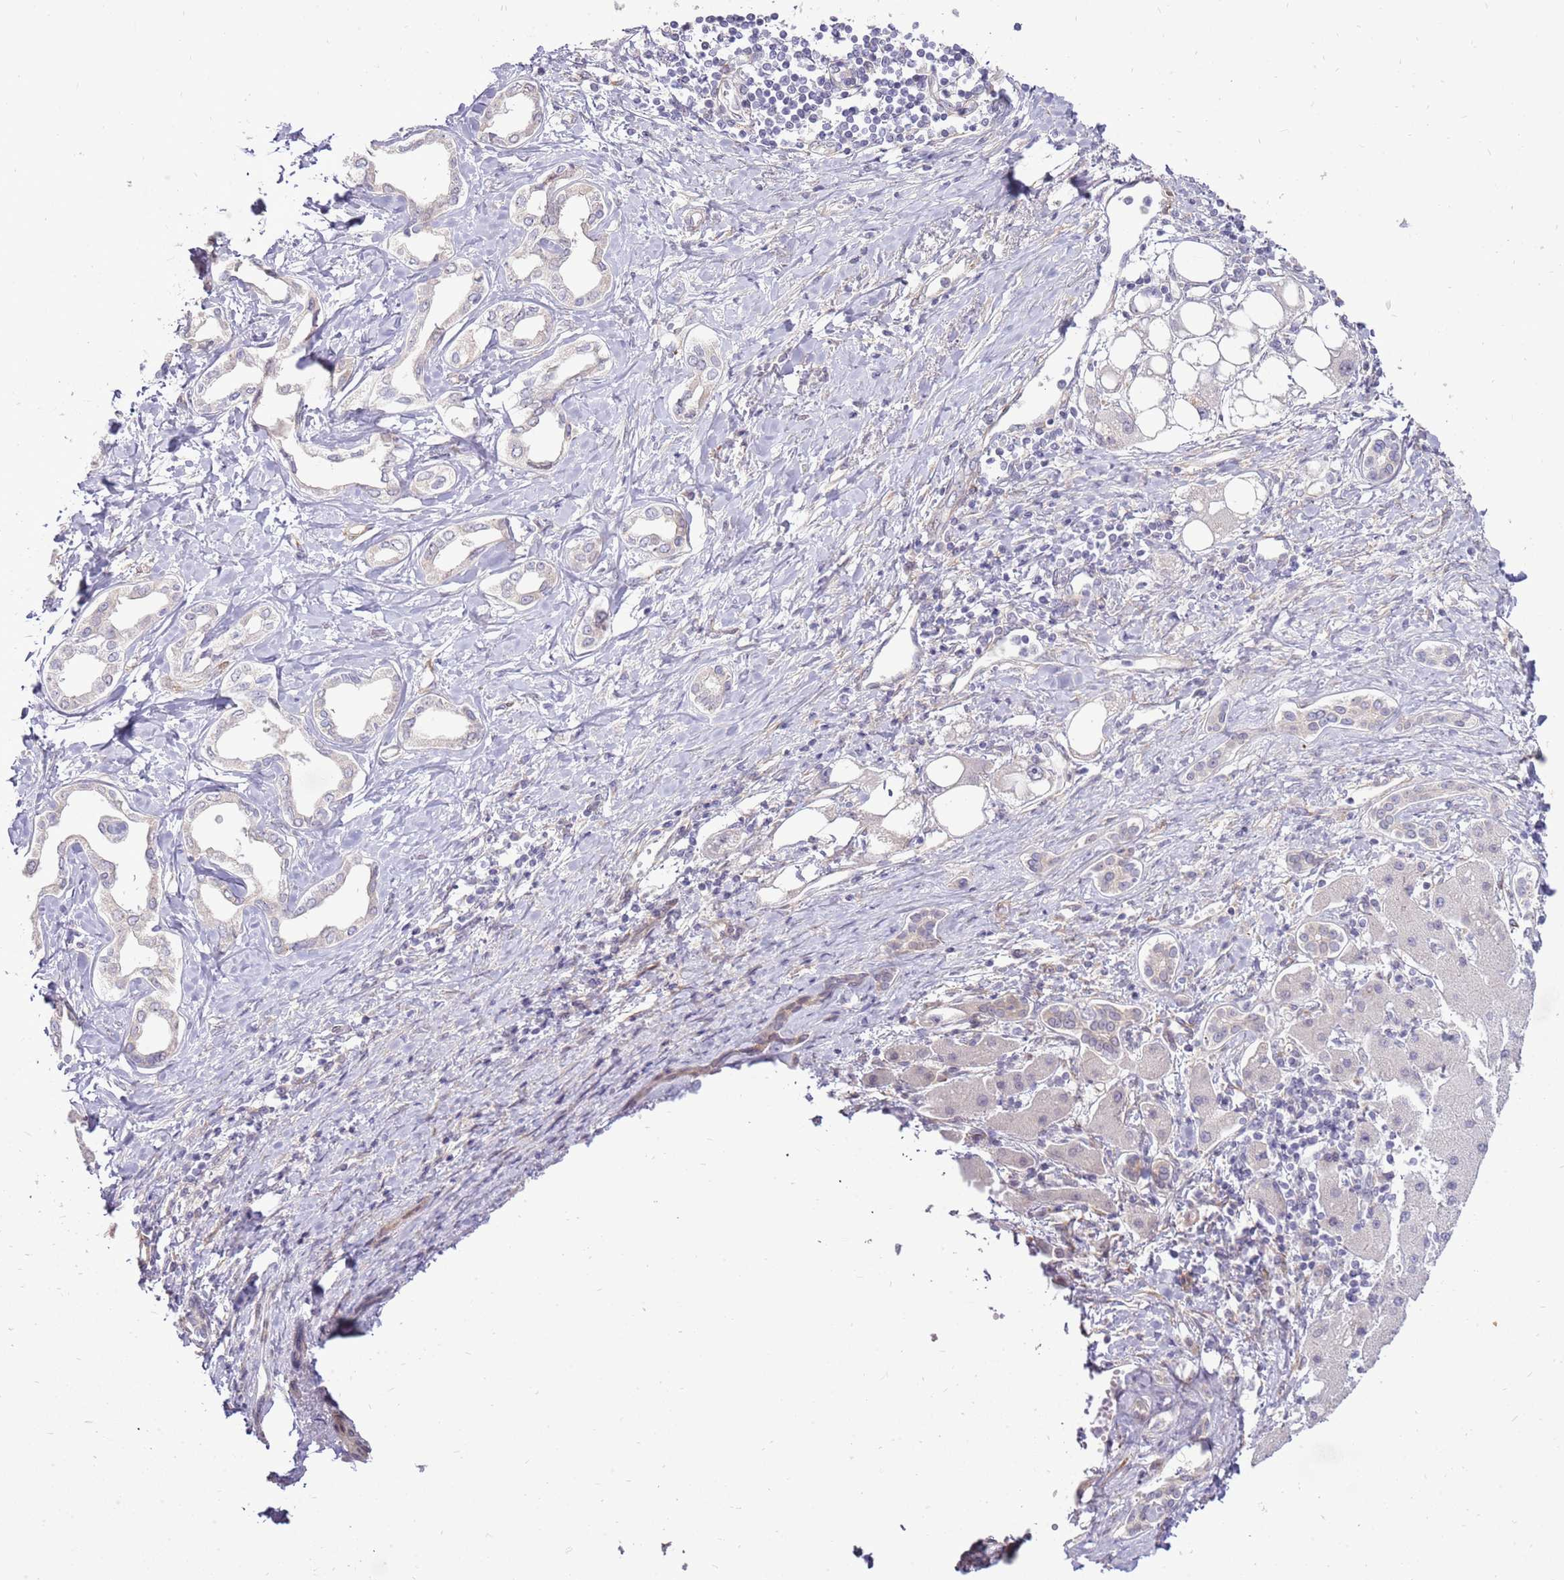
{"staining": {"intensity": "negative", "quantity": "none", "location": "none"}, "tissue": "liver cancer", "cell_type": "Tumor cells", "image_type": "cancer", "snomed": [{"axis": "morphology", "description": "Cholangiocarcinoma"}, {"axis": "topography", "description": "Liver"}], "caption": "Immunohistochemistry image of neoplastic tissue: liver cancer (cholangiocarcinoma) stained with DAB shows no significant protein staining in tumor cells.", "gene": "UGGT2", "patient": {"sex": "female", "age": 77}}